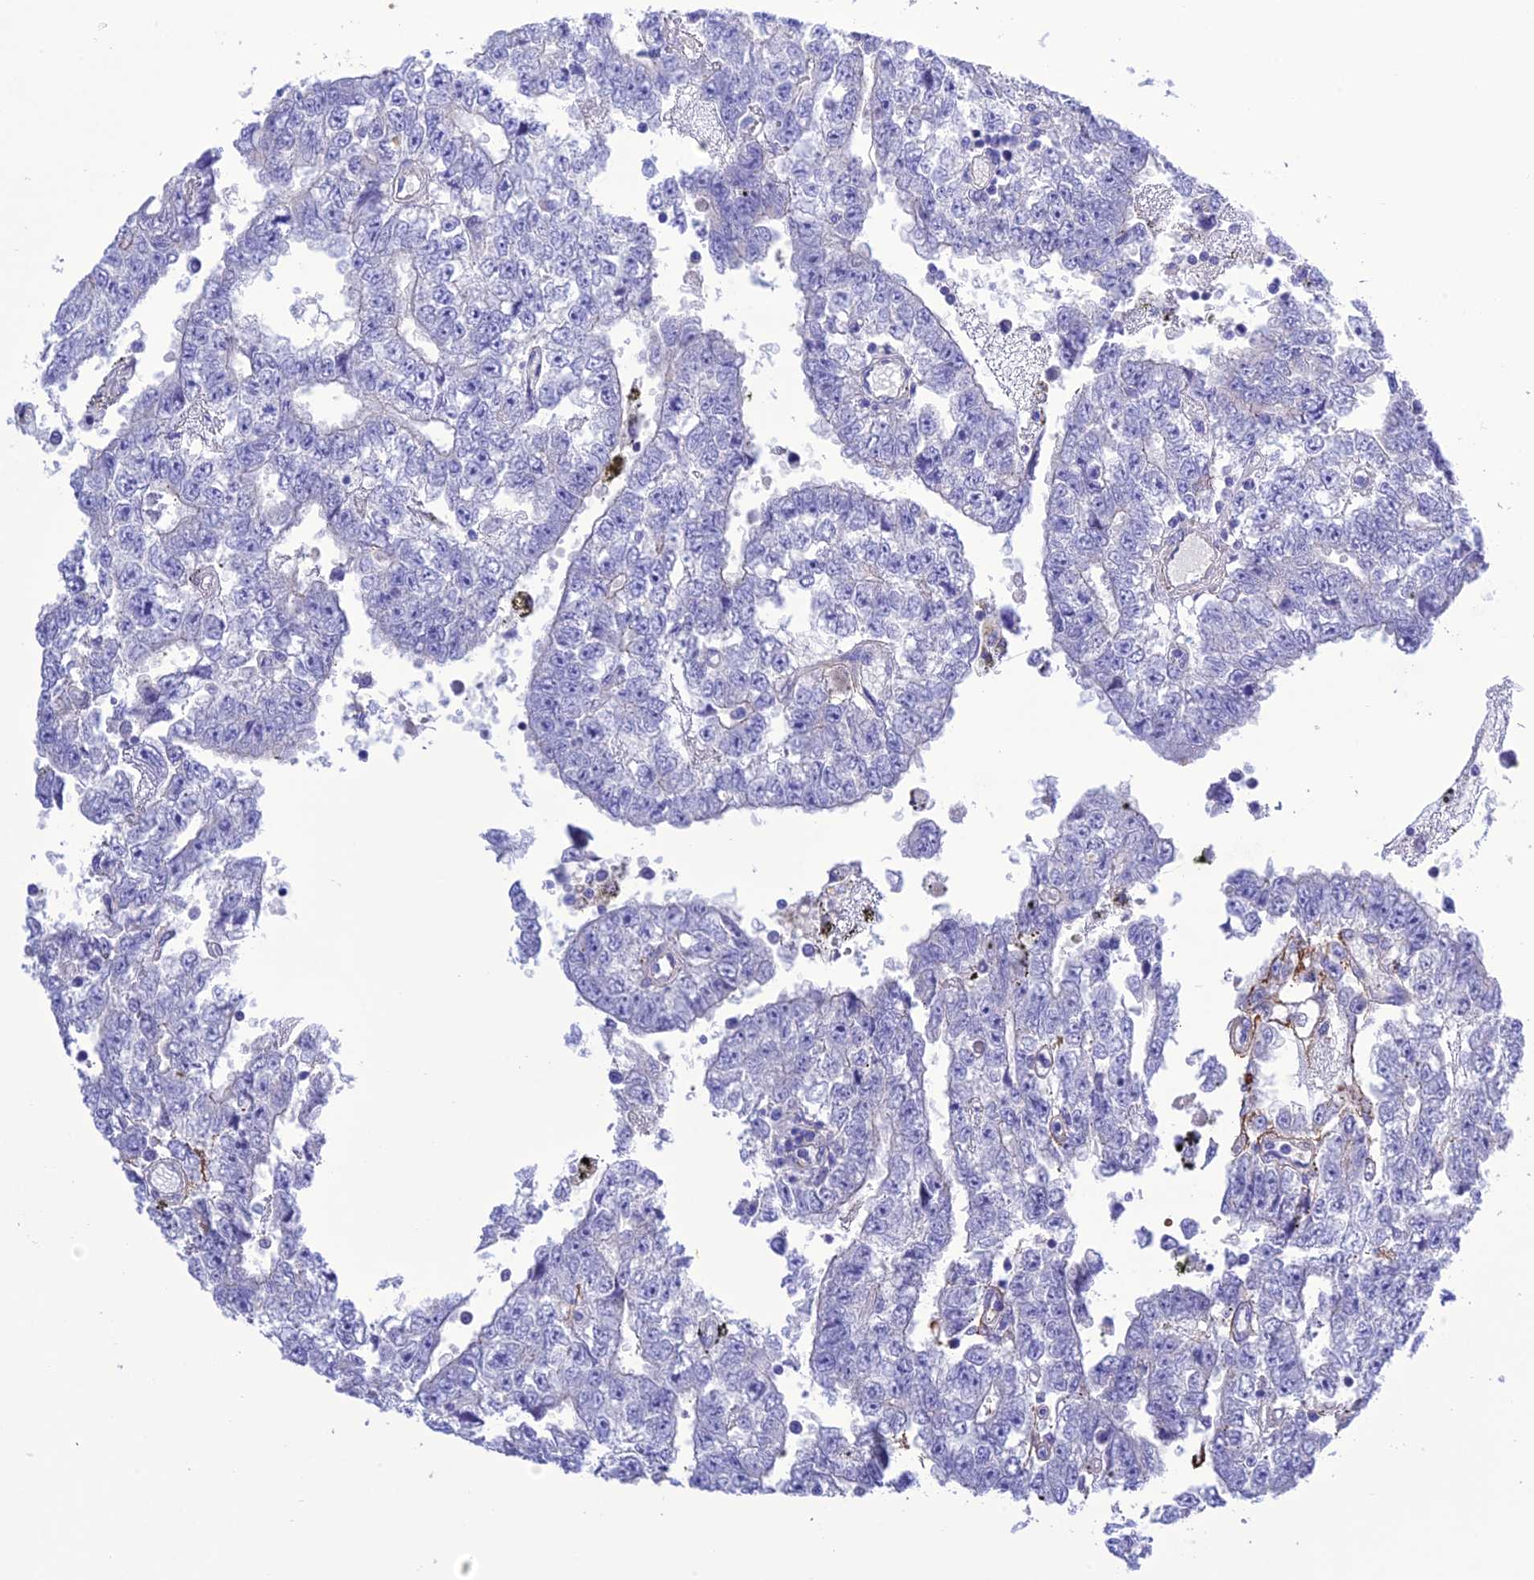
{"staining": {"intensity": "negative", "quantity": "none", "location": "none"}, "tissue": "testis cancer", "cell_type": "Tumor cells", "image_type": "cancer", "snomed": [{"axis": "morphology", "description": "Carcinoma, Embryonal, NOS"}, {"axis": "topography", "description": "Testis"}], "caption": "Human testis cancer stained for a protein using immunohistochemistry (IHC) shows no expression in tumor cells.", "gene": "FRA10AC1", "patient": {"sex": "male", "age": 25}}